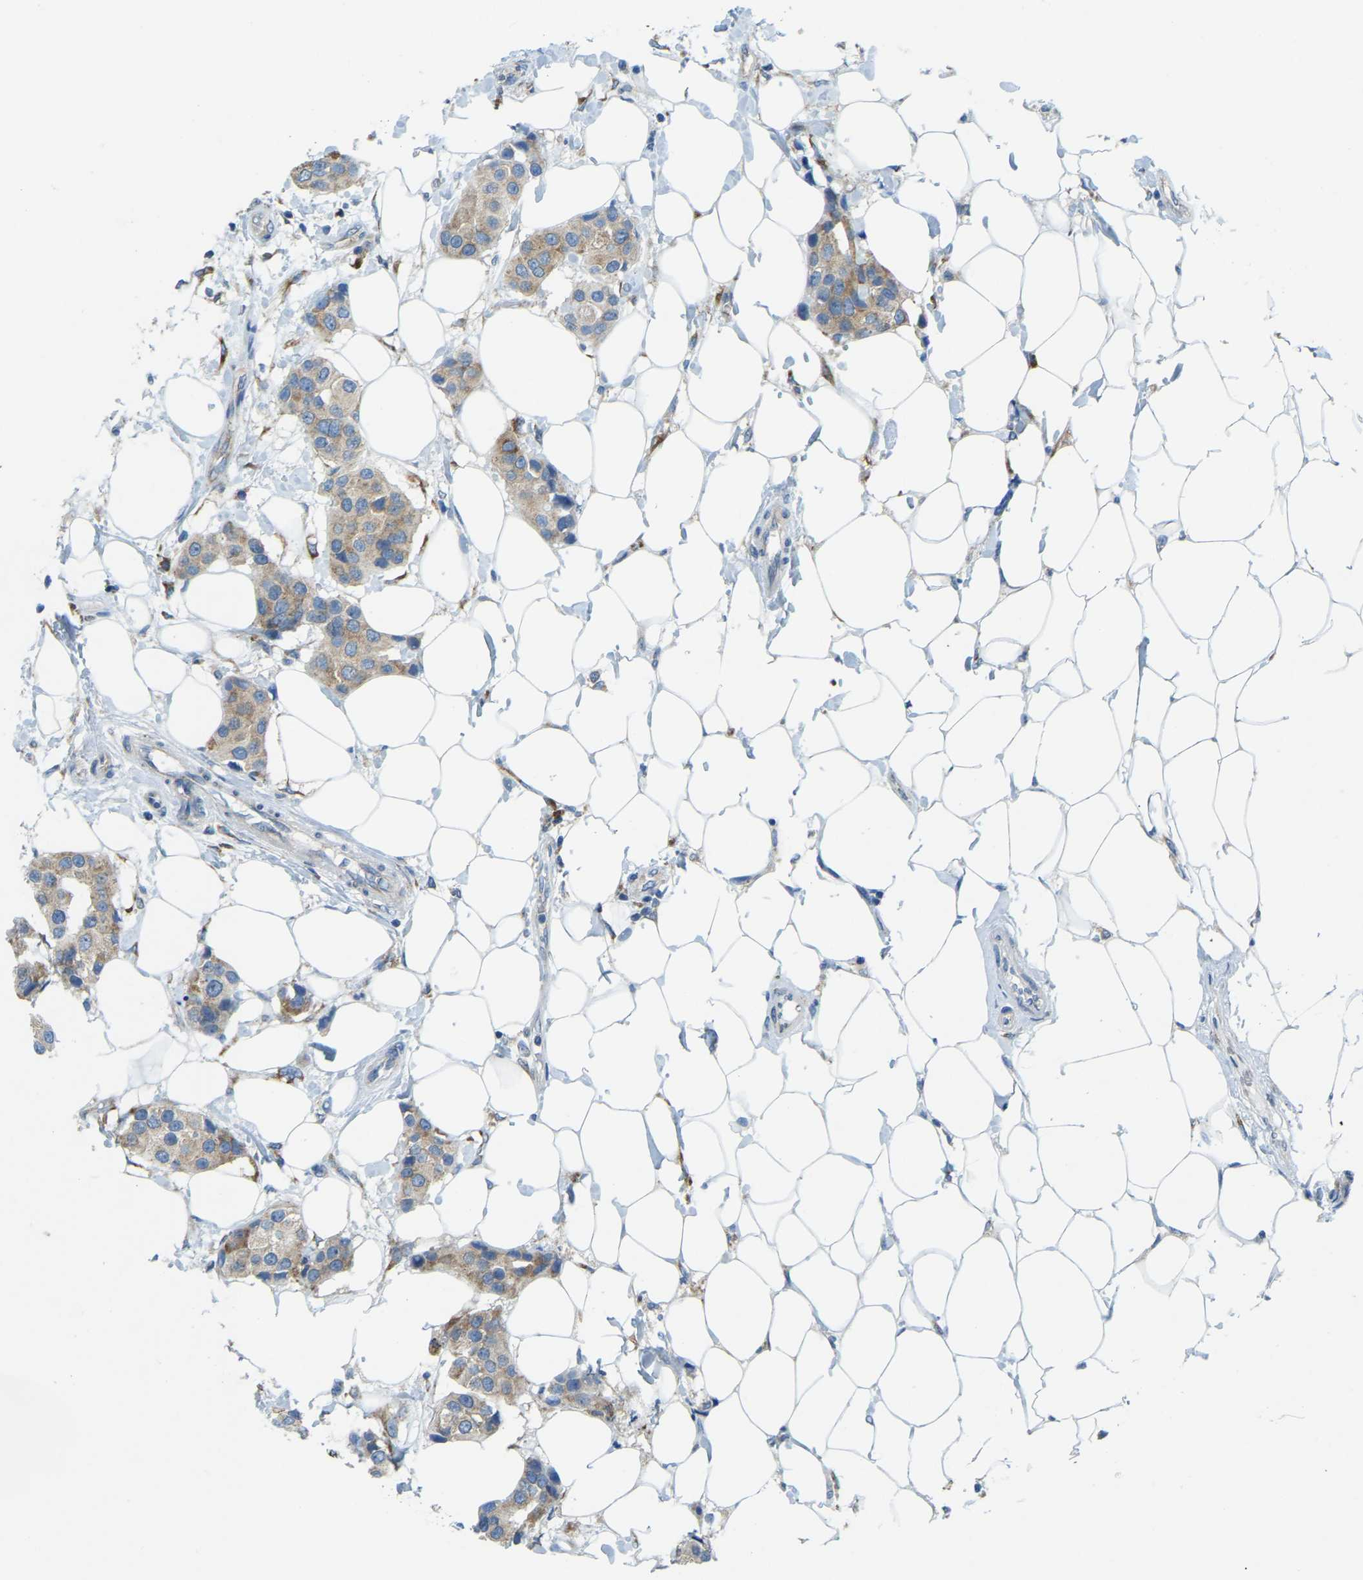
{"staining": {"intensity": "moderate", "quantity": ">75%", "location": "cytoplasmic/membranous"}, "tissue": "breast cancer", "cell_type": "Tumor cells", "image_type": "cancer", "snomed": [{"axis": "morphology", "description": "Normal tissue, NOS"}, {"axis": "morphology", "description": "Duct carcinoma"}, {"axis": "topography", "description": "Breast"}], "caption": "Invasive ductal carcinoma (breast) stained with a brown dye displays moderate cytoplasmic/membranous positive staining in approximately >75% of tumor cells.", "gene": "SND1", "patient": {"sex": "female", "age": 39}}